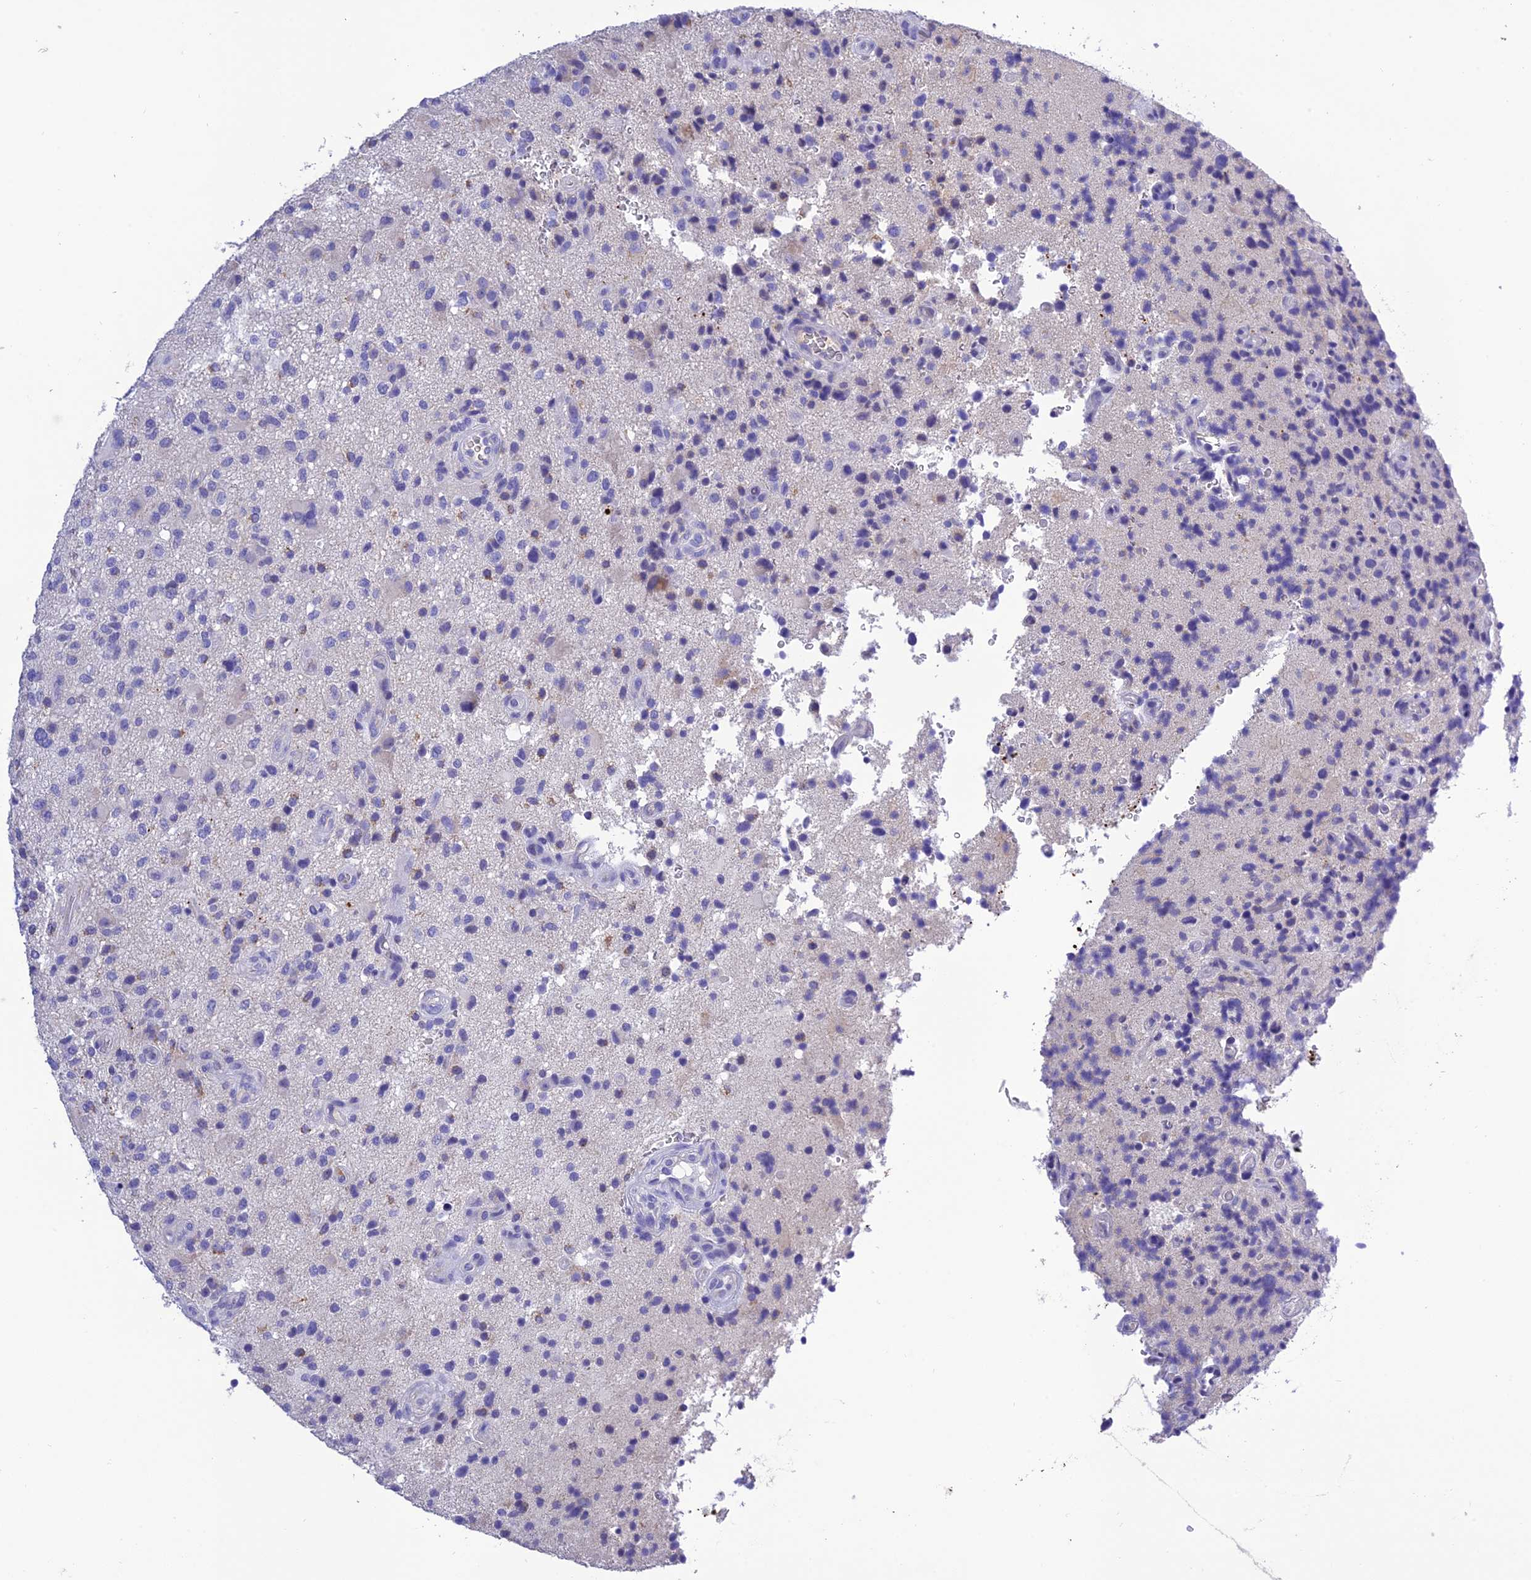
{"staining": {"intensity": "negative", "quantity": "none", "location": "none"}, "tissue": "glioma", "cell_type": "Tumor cells", "image_type": "cancer", "snomed": [{"axis": "morphology", "description": "Glioma, malignant, High grade"}, {"axis": "topography", "description": "Brain"}], "caption": "This is a histopathology image of immunohistochemistry (IHC) staining of glioma, which shows no staining in tumor cells.", "gene": "MS4A5", "patient": {"sex": "male", "age": 47}}